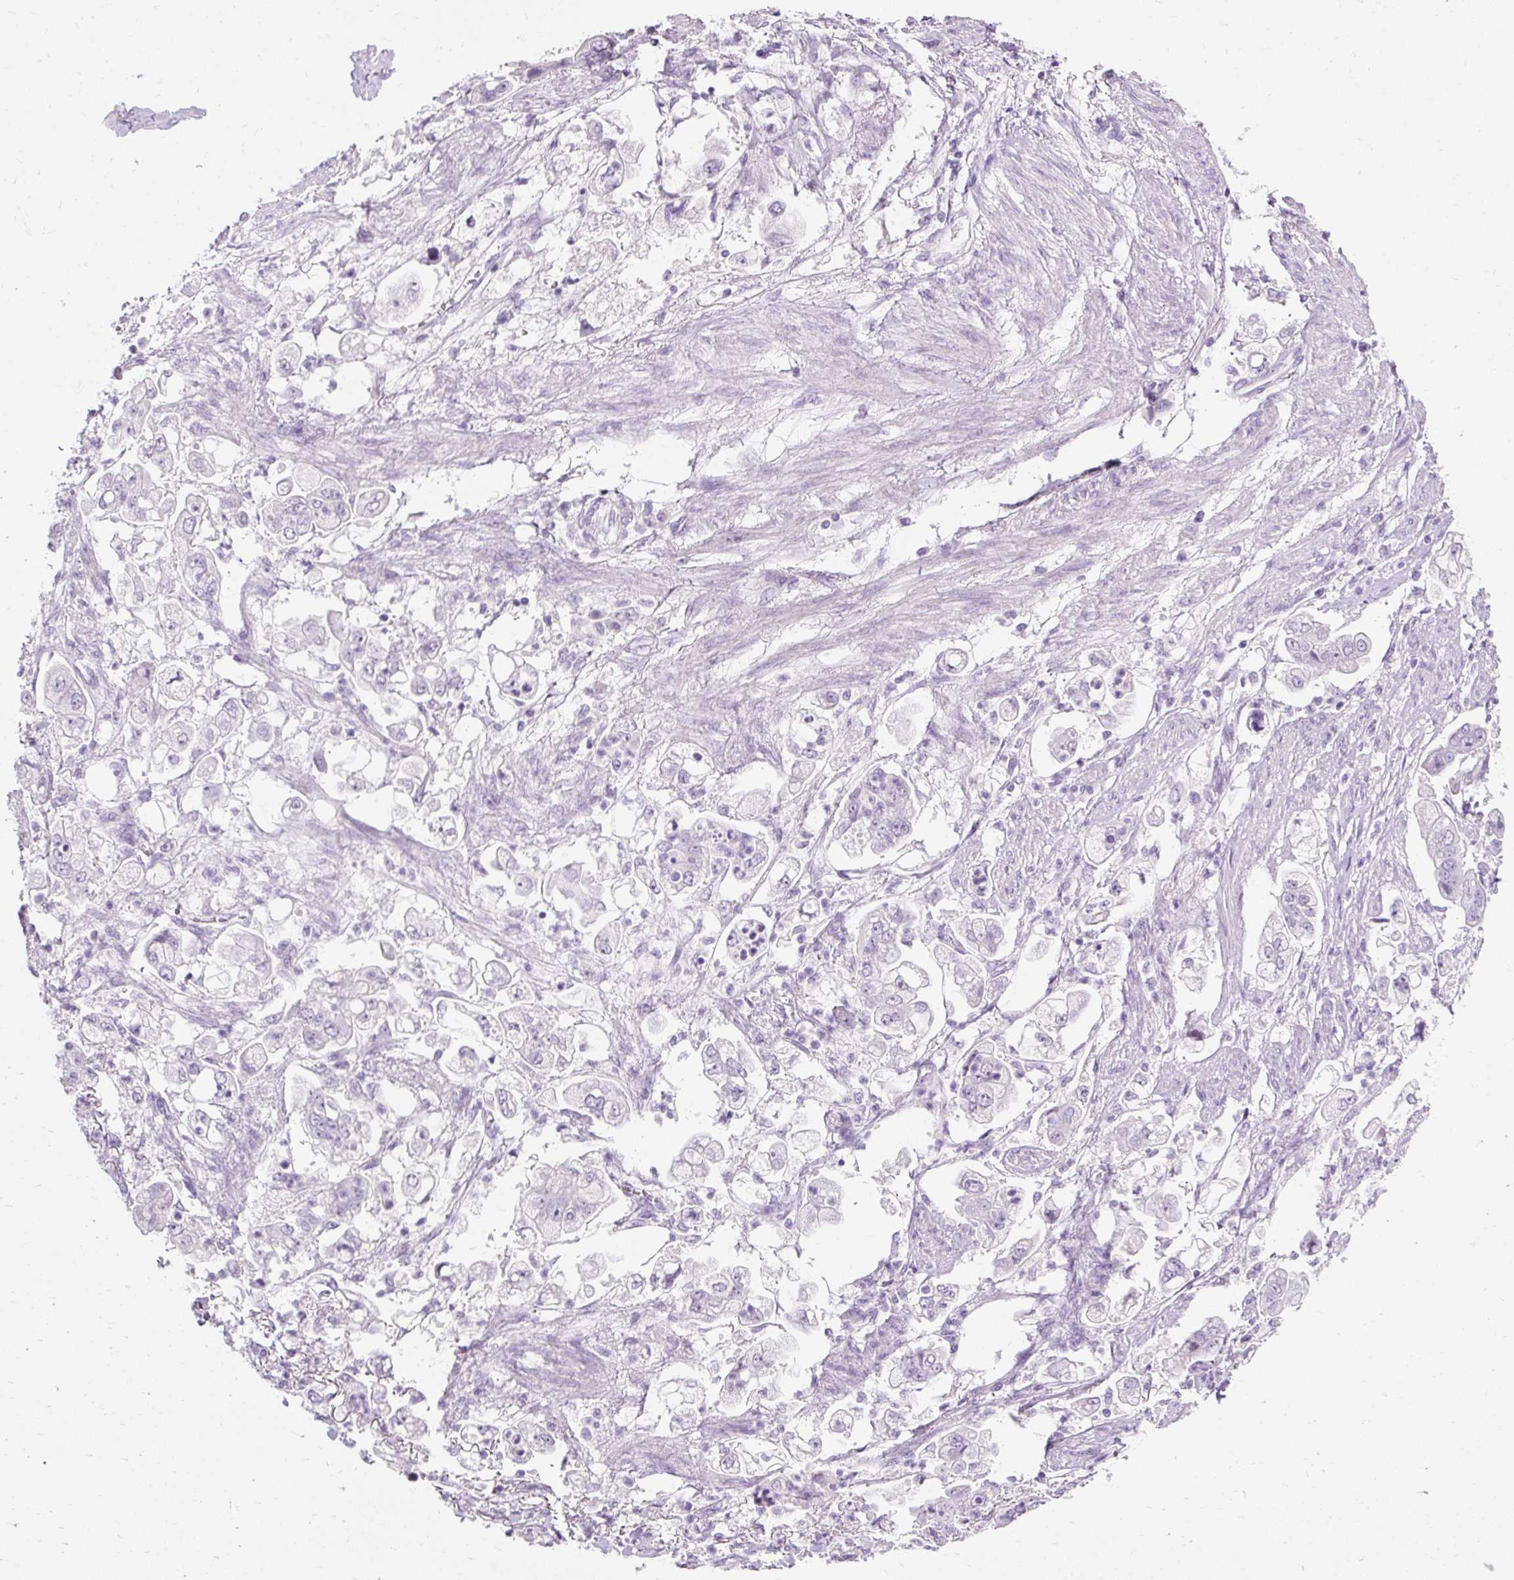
{"staining": {"intensity": "negative", "quantity": "none", "location": "none"}, "tissue": "stomach cancer", "cell_type": "Tumor cells", "image_type": "cancer", "snomed": [{"axis": "morphology", "description": "Adenocarcinoma, NOS"}, {"axis": "topography", "description": "Stomach"}], "caption": "This is an immunohistochemistry (IHC) micrograph of human stomach cancer. There is no staining in tumor cells.", "gene": "TMEM213", "patient": {"sex": "male", "age": 62}}